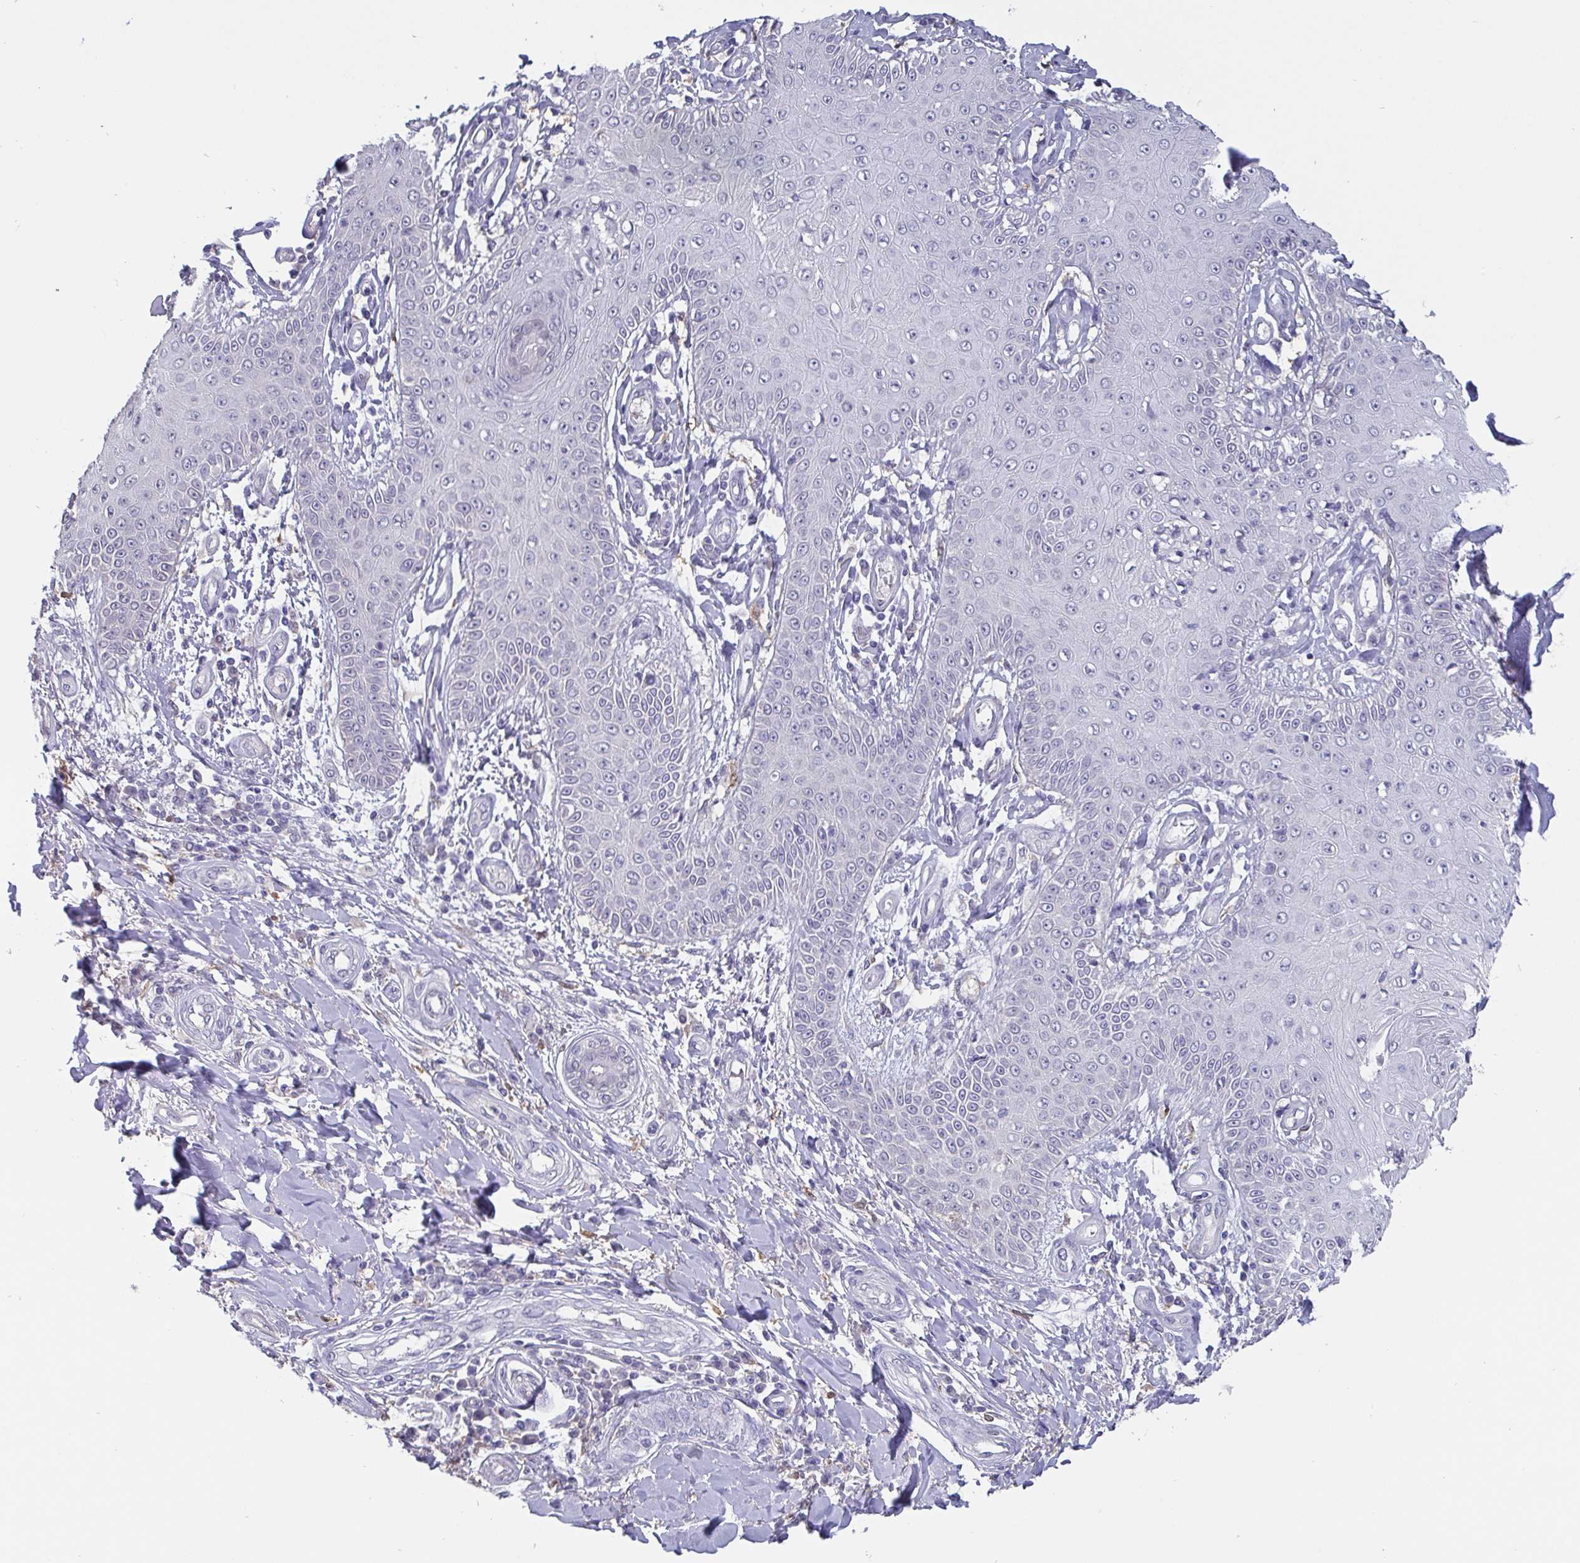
{"staining": {"intensity": "negative", "quantity": "none", "location": "none"}, "tissue": "skin cancer", "cell_type": "Tumor cells", "image_type": "cancer", "snomed": [{"axis": "morphology", "description": "Squamous cell carcinoma, NOS"}, {"axis": "topography", "description": "Skin"}], "caption": "High power microscopy histopathology image of an immunohistochemistry (IHC) micrograph of skin cancer, revealing no significant positivity in tumor cells. (DAB (3,3'-diaminobenzidine) immunohistochemistry (IHC) with hematoxylin counter stain).", "gene": "IDH1", "patient": {"sex": "male", "age": 70}}